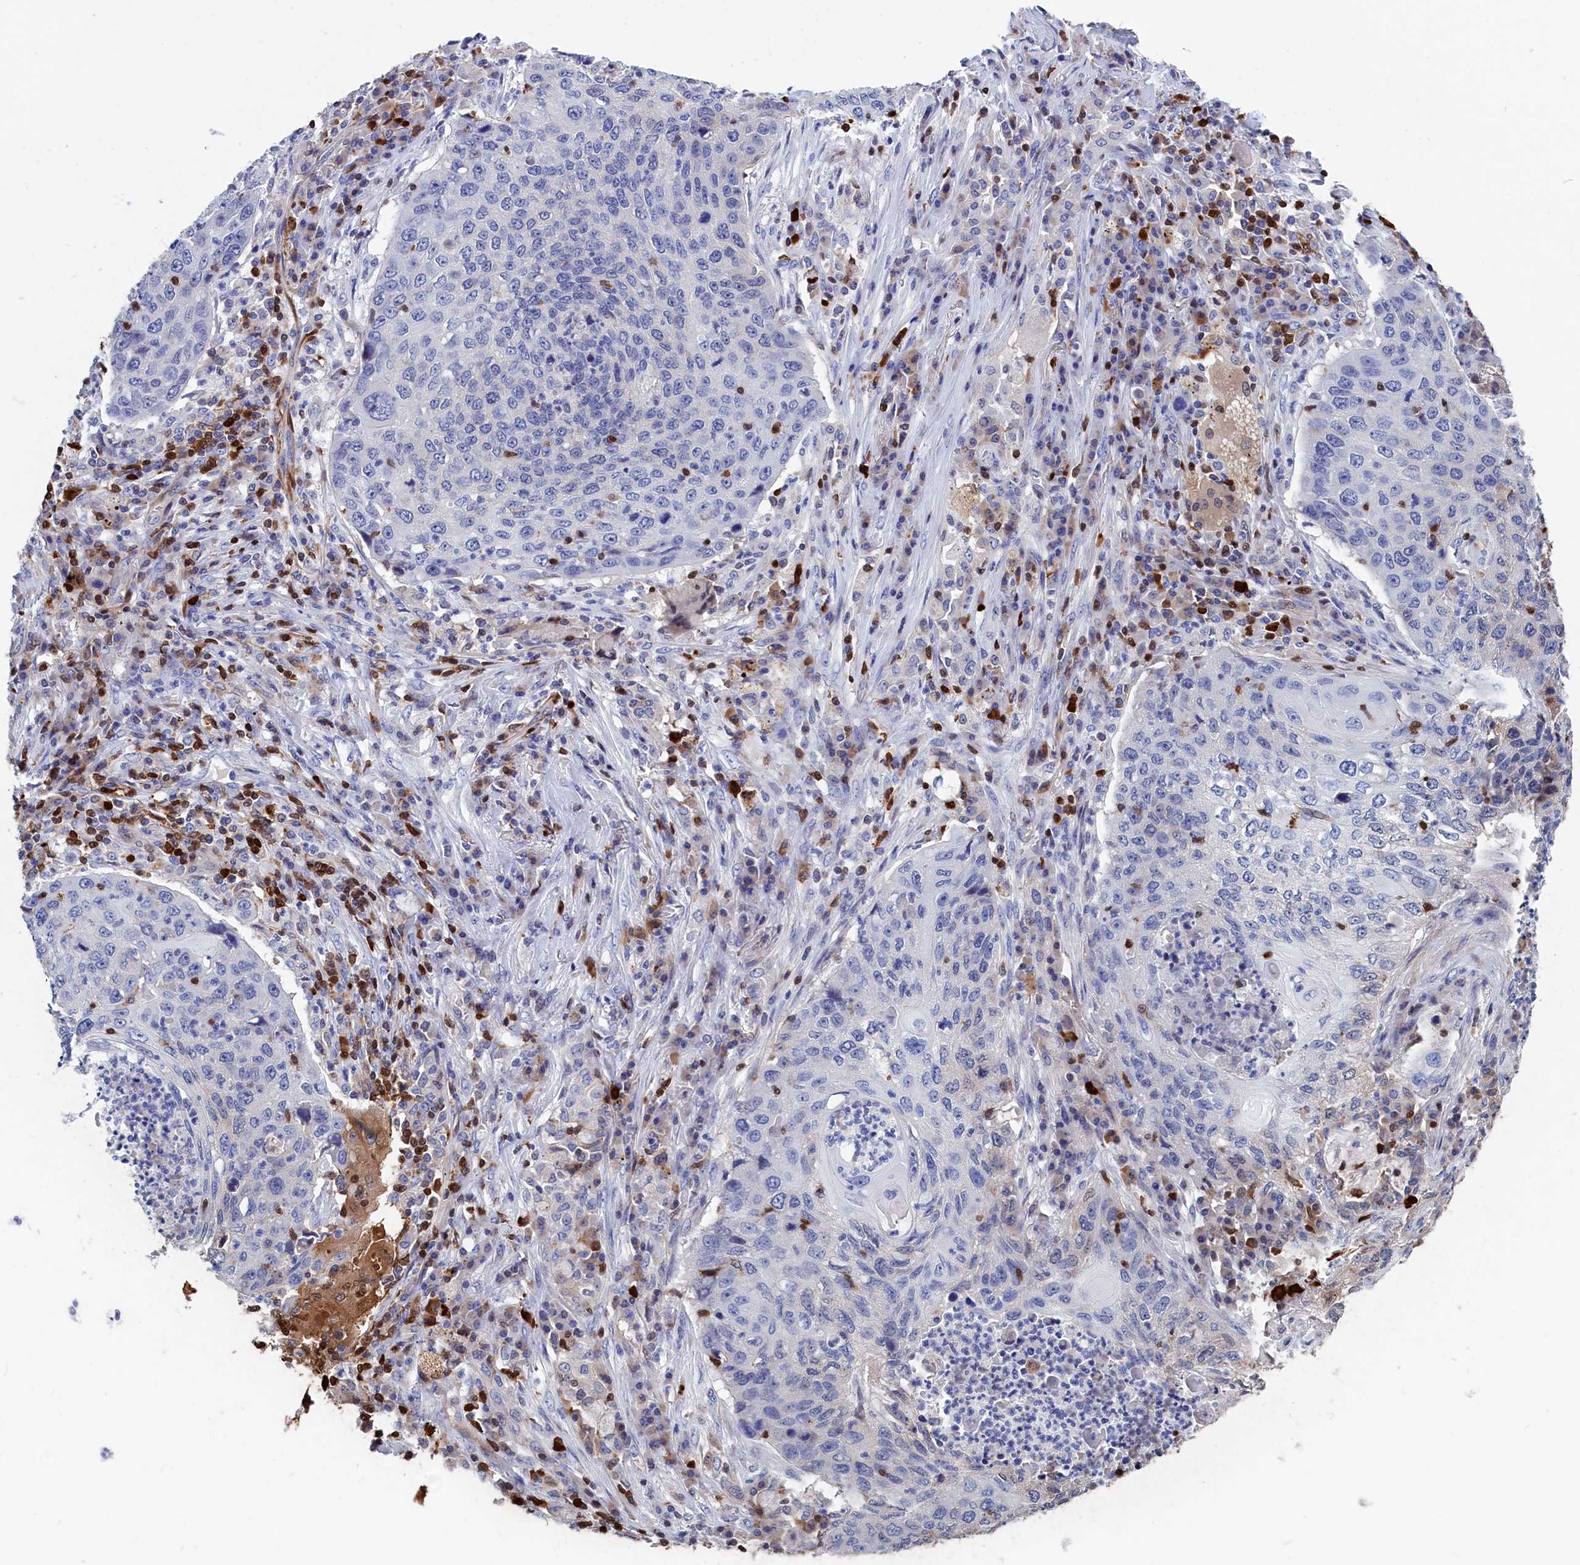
{"staining": {"intensity": "negative", "quantity": "none", "location": "none"}, "tissue": "lung cancer", "cell_type": "Tumor cells", "image_type": "cancer", "snomed": [{"axis": "morphology", "description": "Squamous cell carcinoma, NOS"}, {"axis": "topography", "description": "Lung"}], "caption": "Micrograph shows no significant protein staining in tumor cells of lung cancer. (DAB IHC visualized using brightfield microscopy, high magnification).", "gene": "CRIP1", "patient": {"sex": "female", "age": 63}}